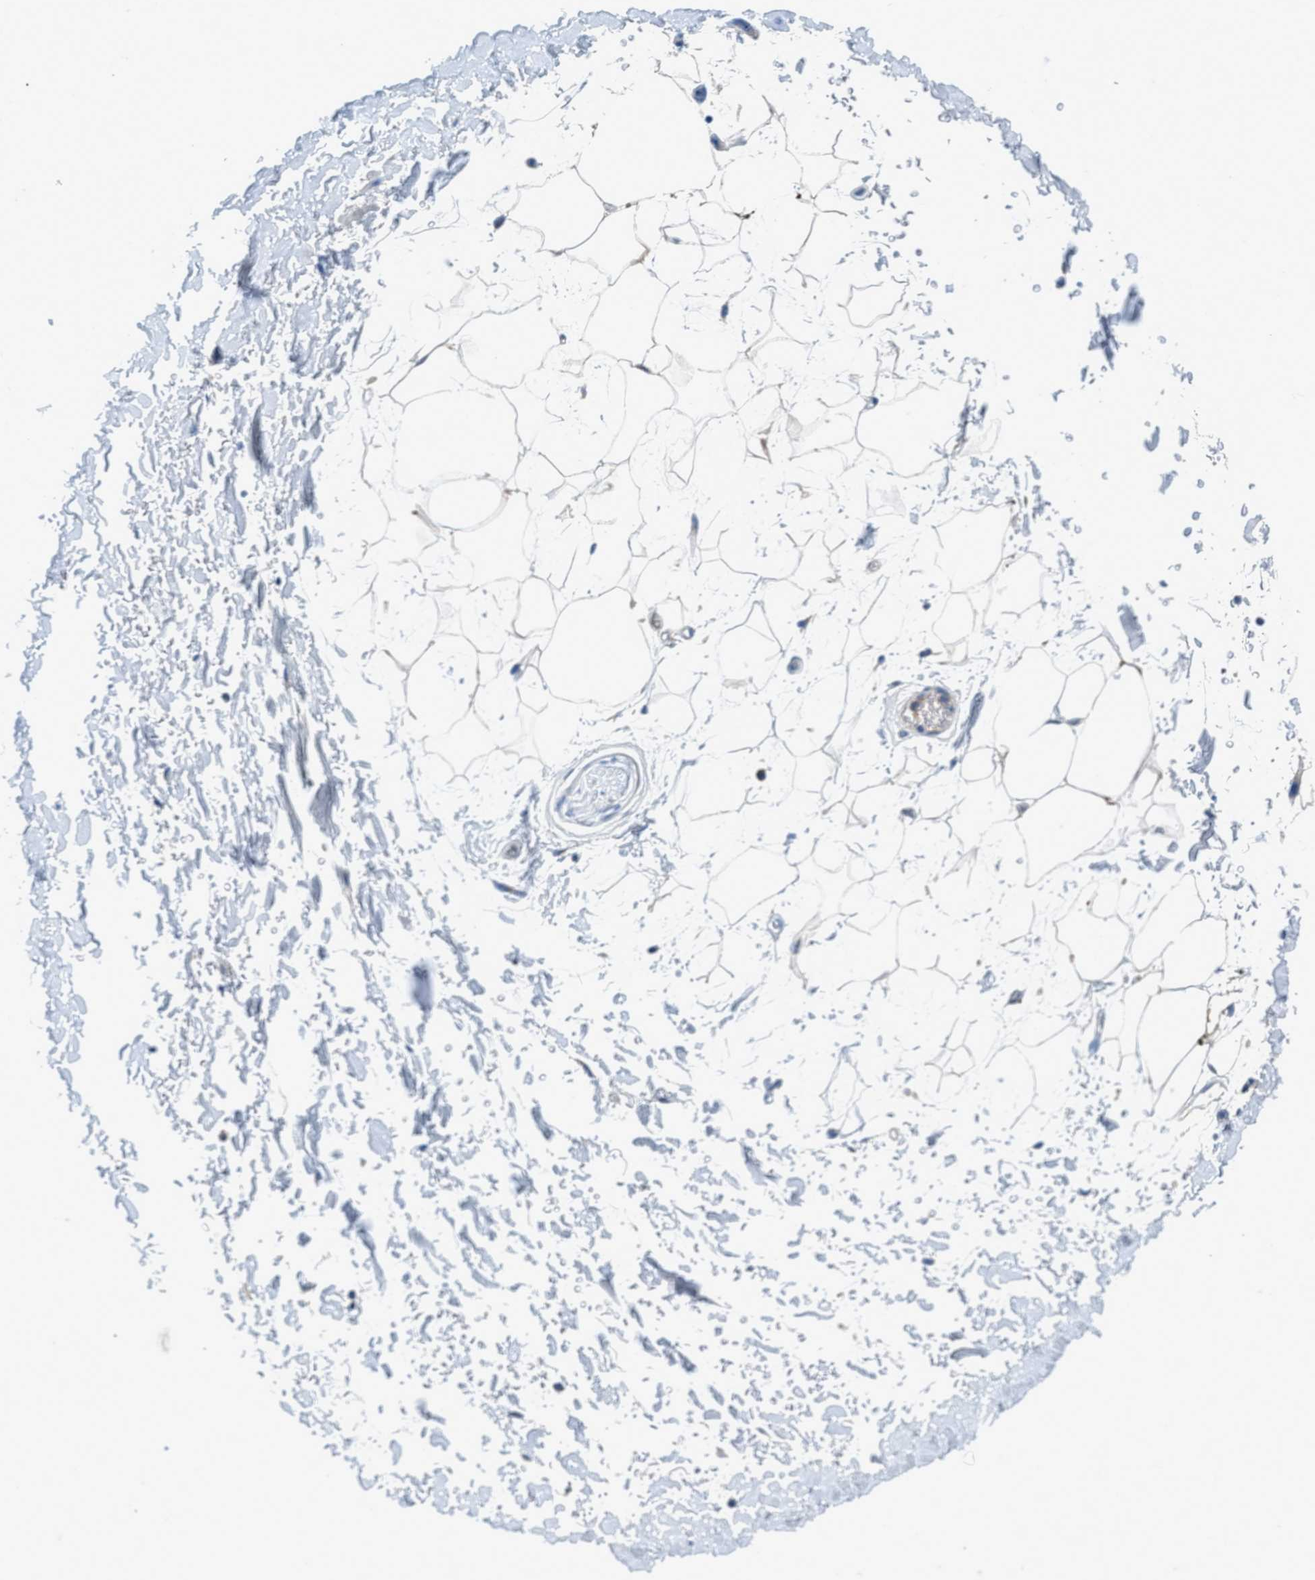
{"staining": {"intensity": "negative", "quantity": "none", "location": "none"}, "tissue": "adipose tissue", "cell_type": "Adipocytes", "image_type": "normal", "snomed": [{"axis": "morphology", "description": "Normal tissue, NOS"}, {"axis": "topography", "description": "Soft tissue"}], "caption": "High power microscopy image of an IHC micrograph of benign adipose tissue, revealing no significant staining in adipocytes.", "gene": "TSPAN3", "patient": {"sex": "male", "age": 72}}